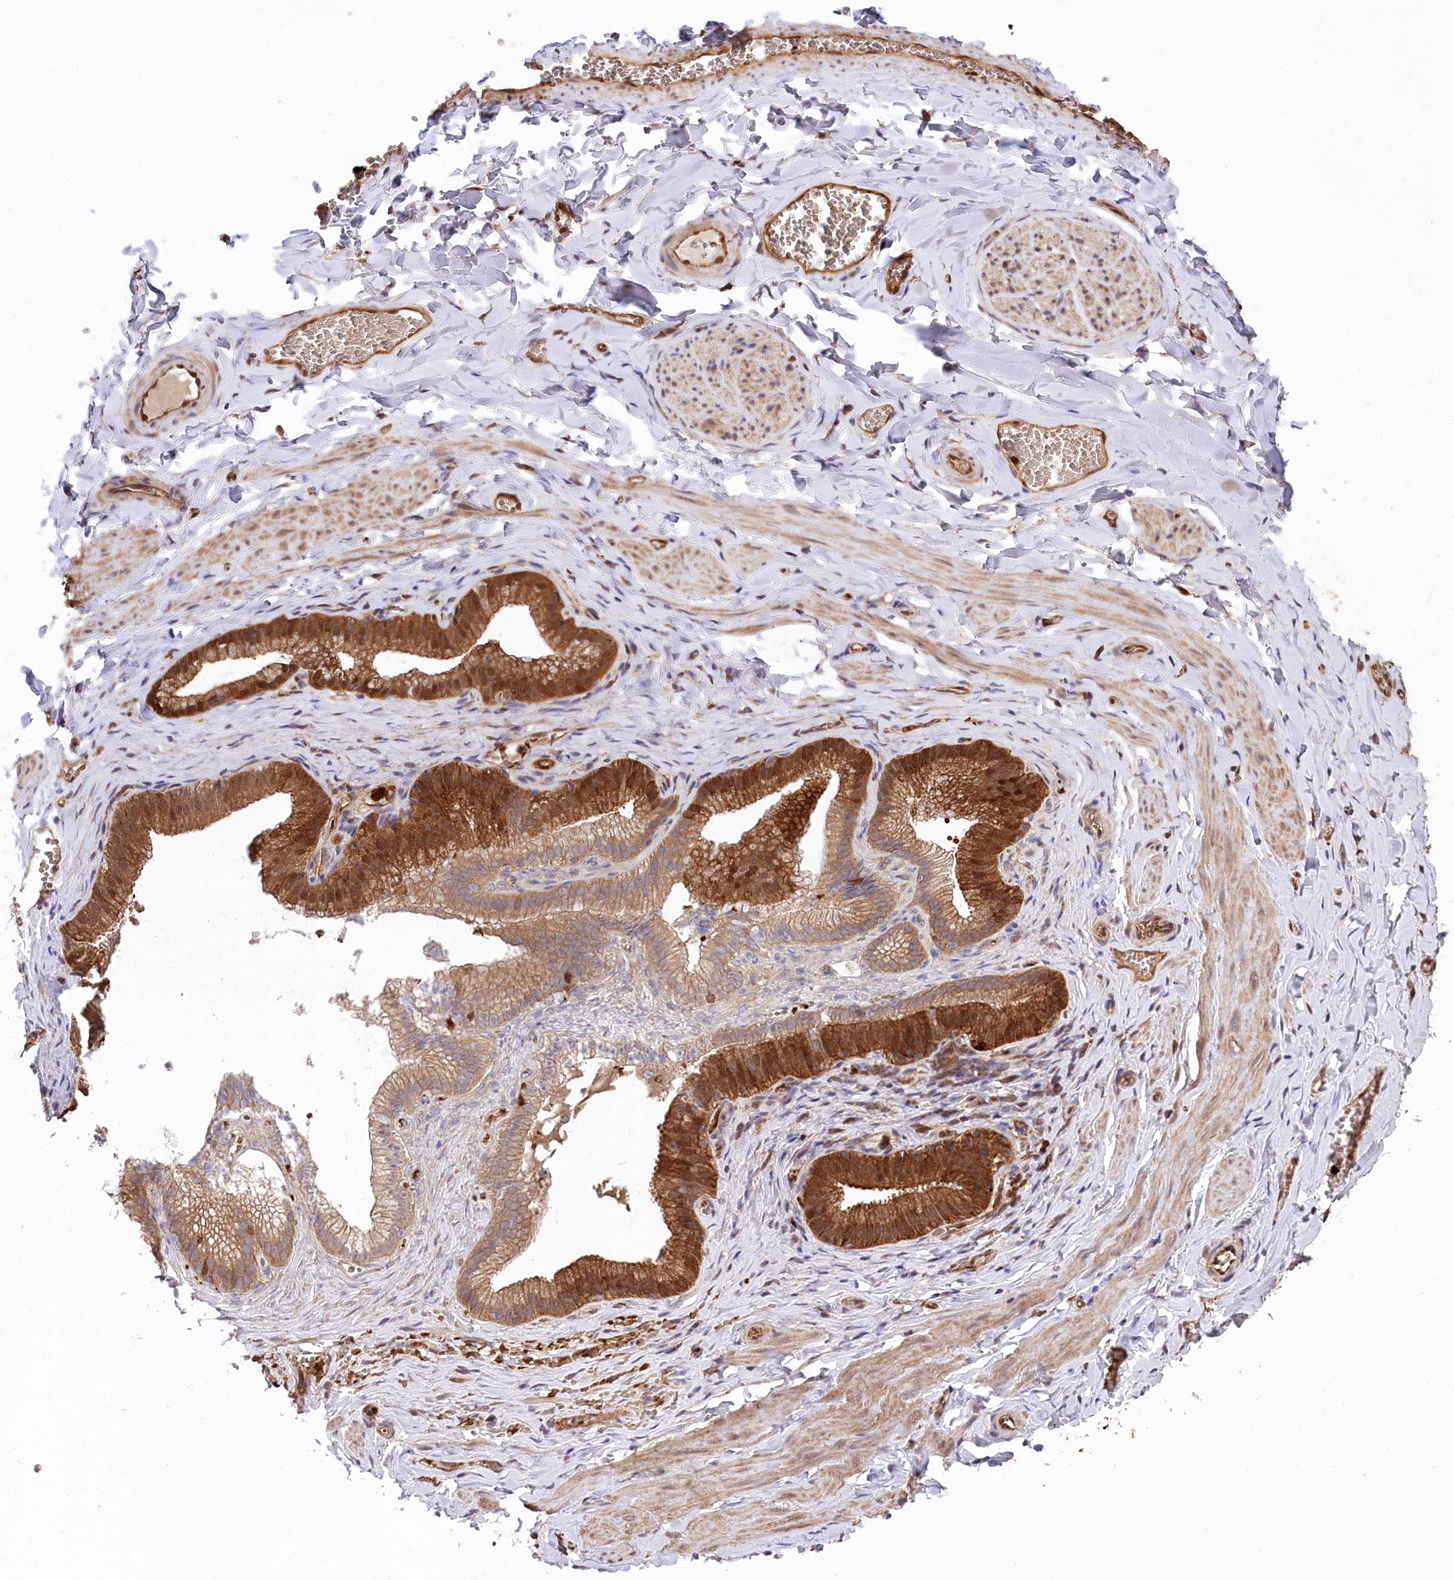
{"staining": {"intensity": "moderate", "quantity": "25%-75%", "location": "cytoplasmic/membranous"}, "tissue": "adipose tissue", "cell_type": "Adipocytes", "image_type": "normal", "snomed": [{"axis": "morphology", "description": "Normal tissue, NOS"}, {"axis": "topography", "description": "Gallbladder"}, {"axis": "topography", "description": "Peripheral nerve tissue"}], "caption": "Normal adipose tissue exhibits moderate cytoplasmic/membranous staining in about 25%-75% of adipocytes, visualized by immunohistochemistry. (IHC, brightfield microscopy, high magnification).", "gene": "LSG1", "patient": {"sex": "male", "age": 38}}